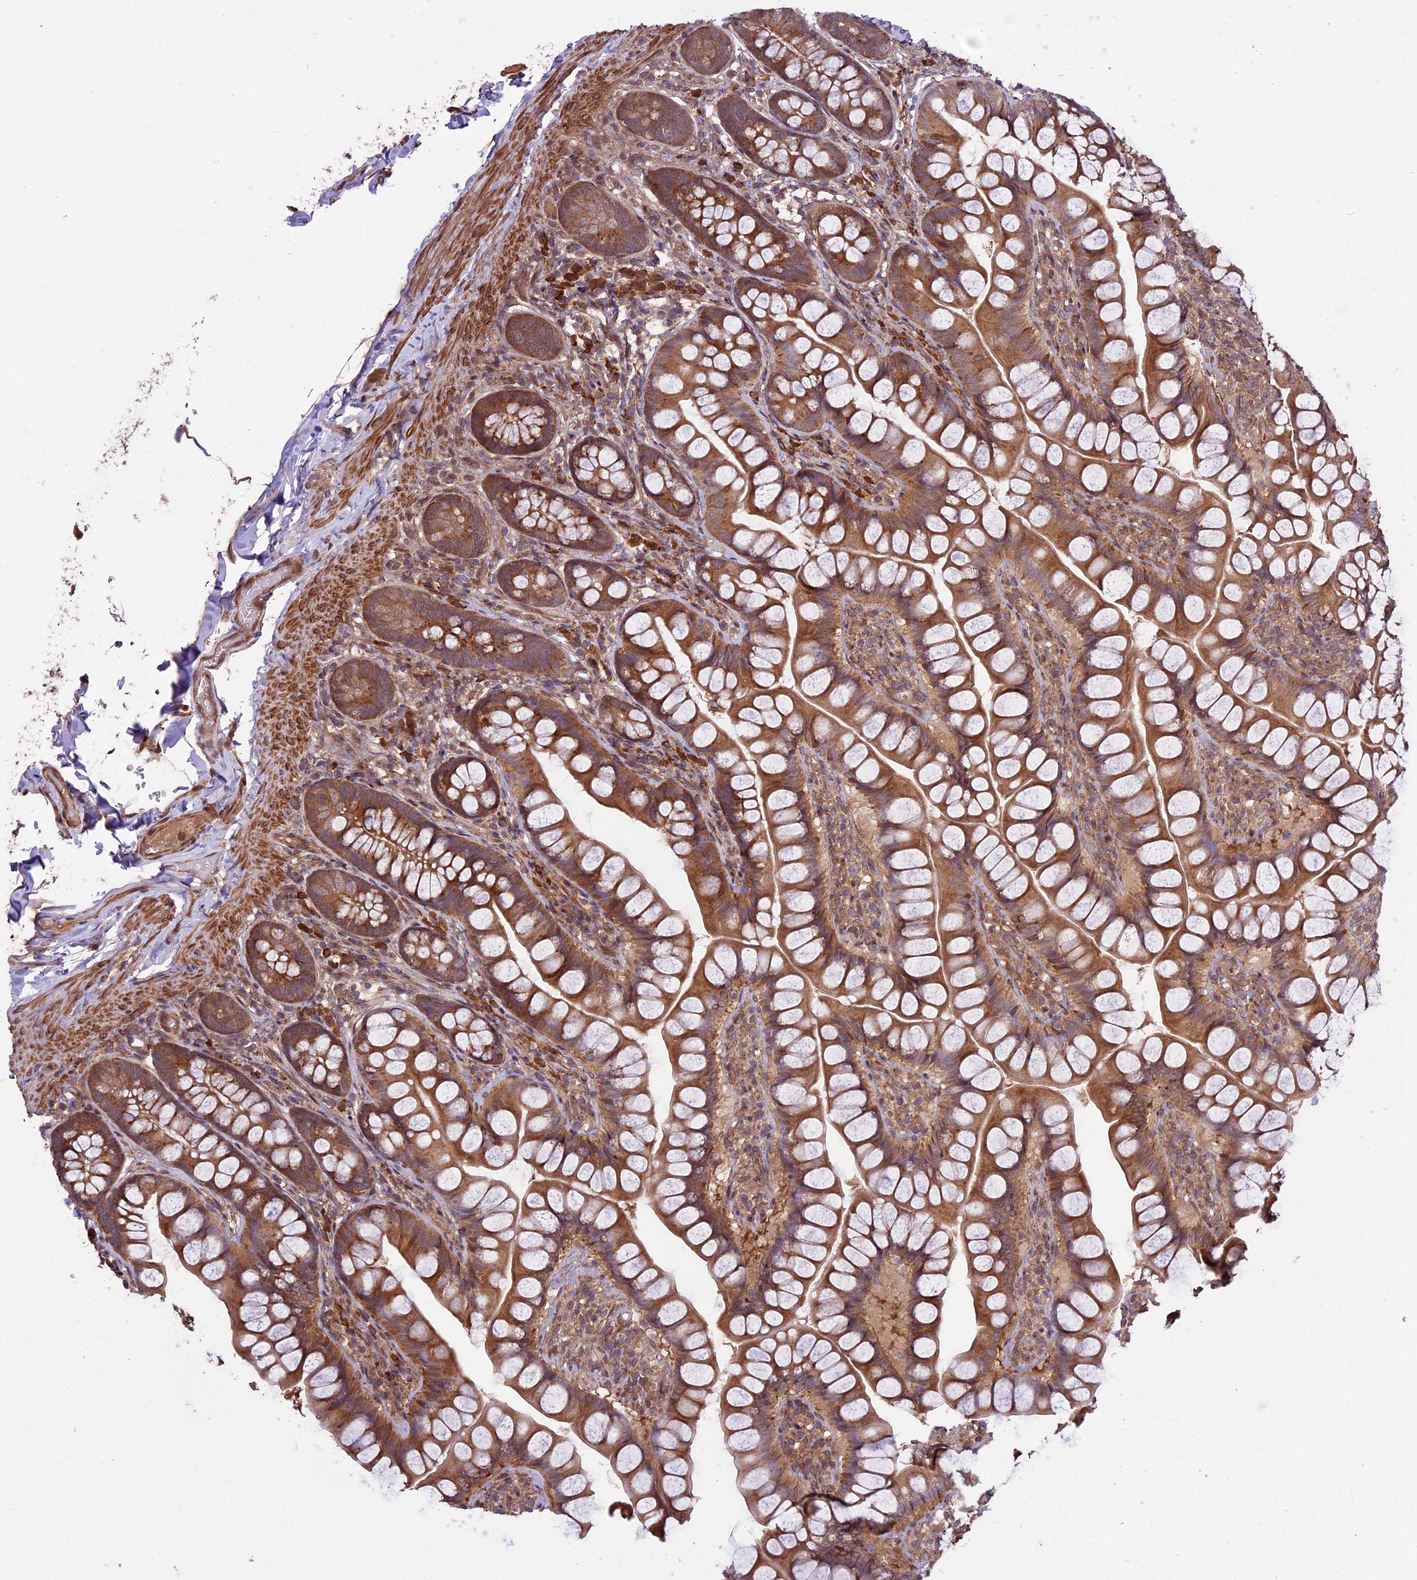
{"staining": {"intensity": "moderate", "quantity": ">75%", "location": "cytoplasmic/membranous"}, "tissue": "small intestine", "cell_type": "Glandular cells", "image_type": "normal", "snomed": [{"axis": "morphology", "description": "Normal tissue, NOS"}, {"axis": "topography", "description": "Small intestine"}], "caption": "DAB immunohistochemical staining of unremarkable human small intestine demonstrates moderate cytoplasmic/membranous protein expression in about >75% of glandular cells.", "gene": "HDAC5", "patient": {"sex": "male", "age": 70}}